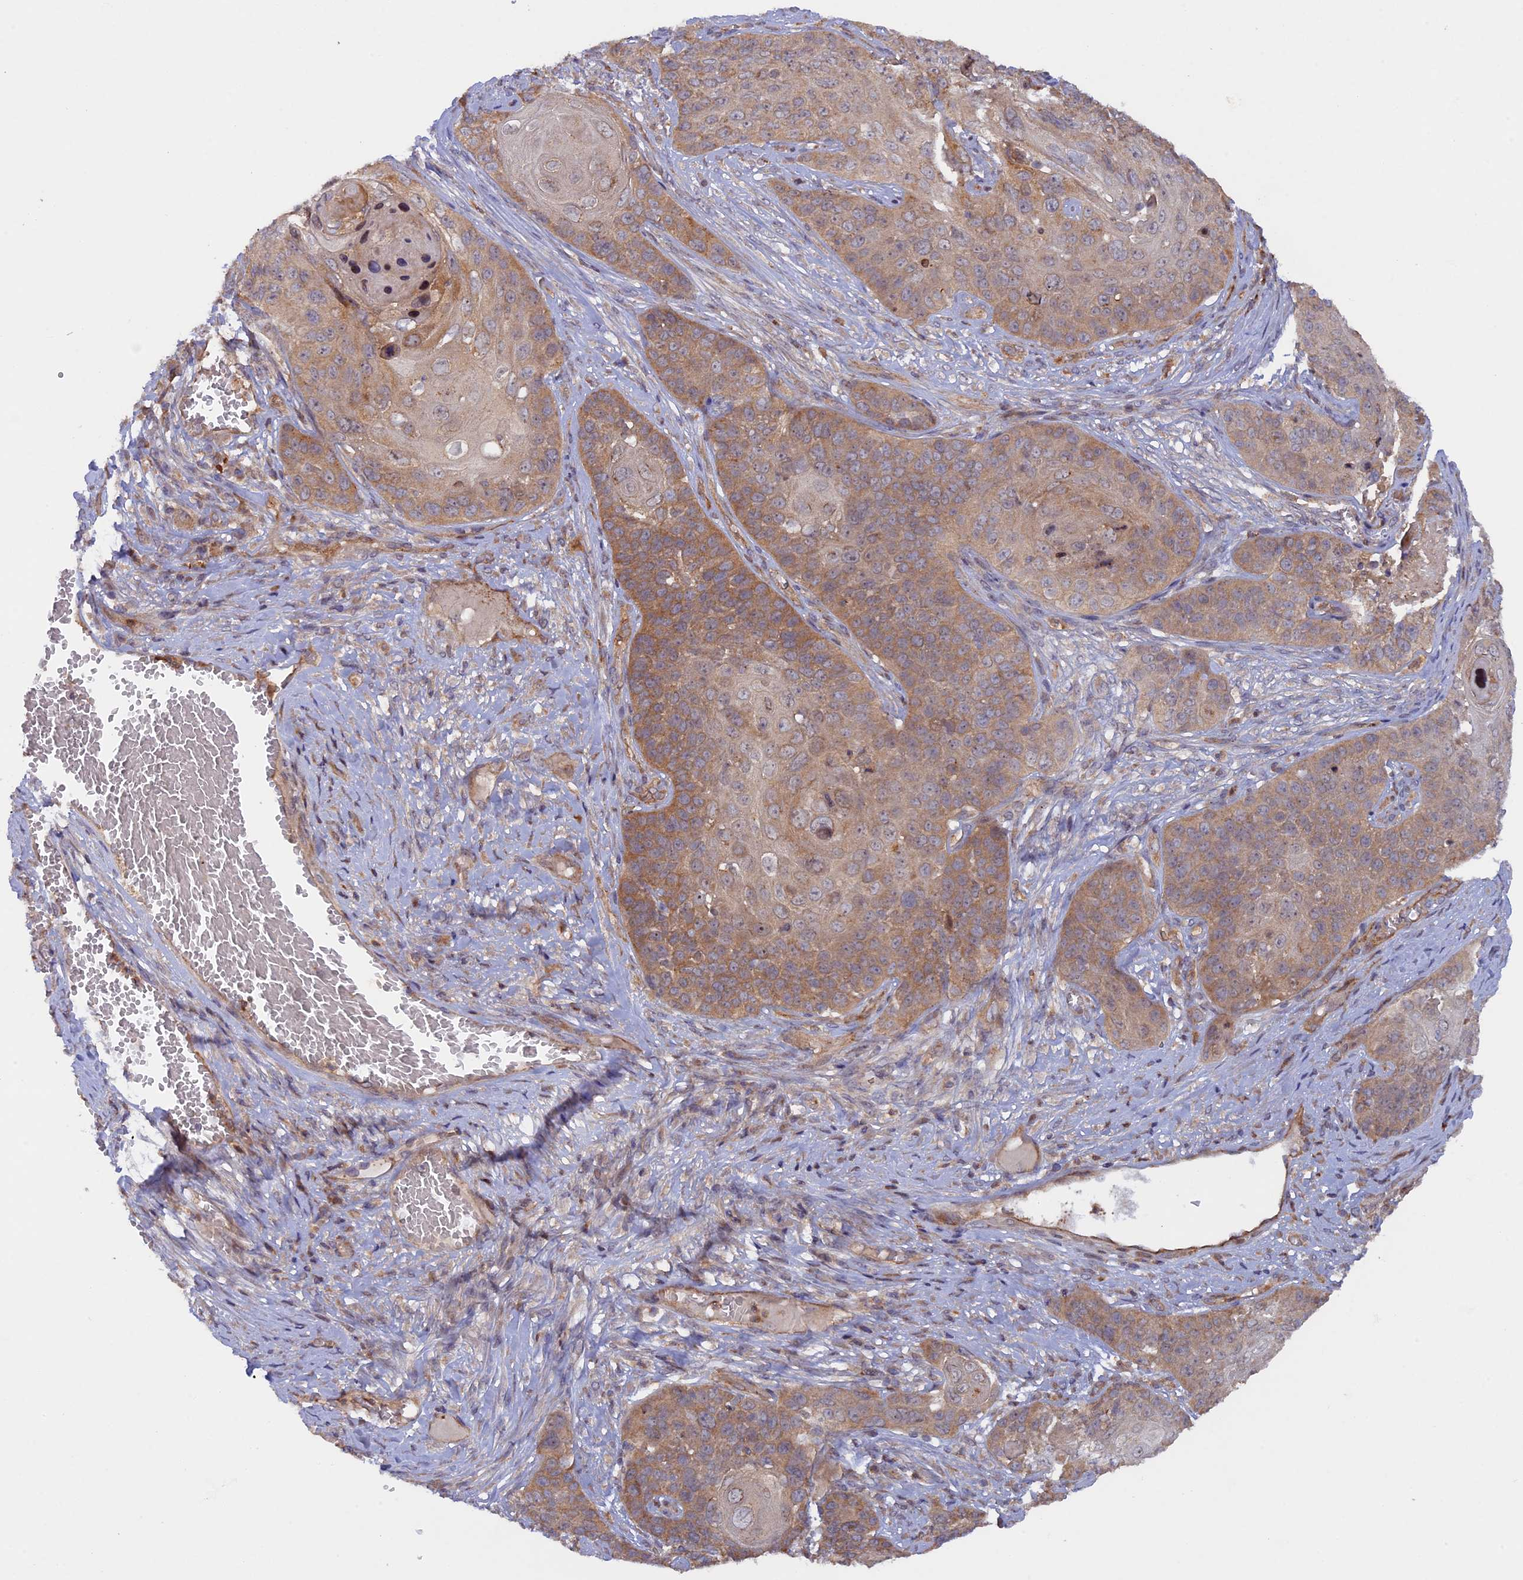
{"staining": {"intensity": "moderate", "quantity": ">75%", "location": "cytoplasmic/membranous"}, "tissue": "skin cancer", "cell_type": "Tumor cells", "image_type": "cancer", "snomed": [{"axis": "morphology", "description": "Squamous cell carcinoma, NOS"}, {"axis": "topography", "description": "Skin"}], "caption": "The image reveals immunohistochemical staining of skin squamous cell carcinoma. There is moderate cytoplasmic/membranous positivity is seen in approximately >75% of tumor cells. (DAB (3,3'-diaminobenzidine) IHC, brown staining for protein, blue staining for nuclei).", "gene": "FERMT1", "patient": {"sex": "male", "age": 55}}